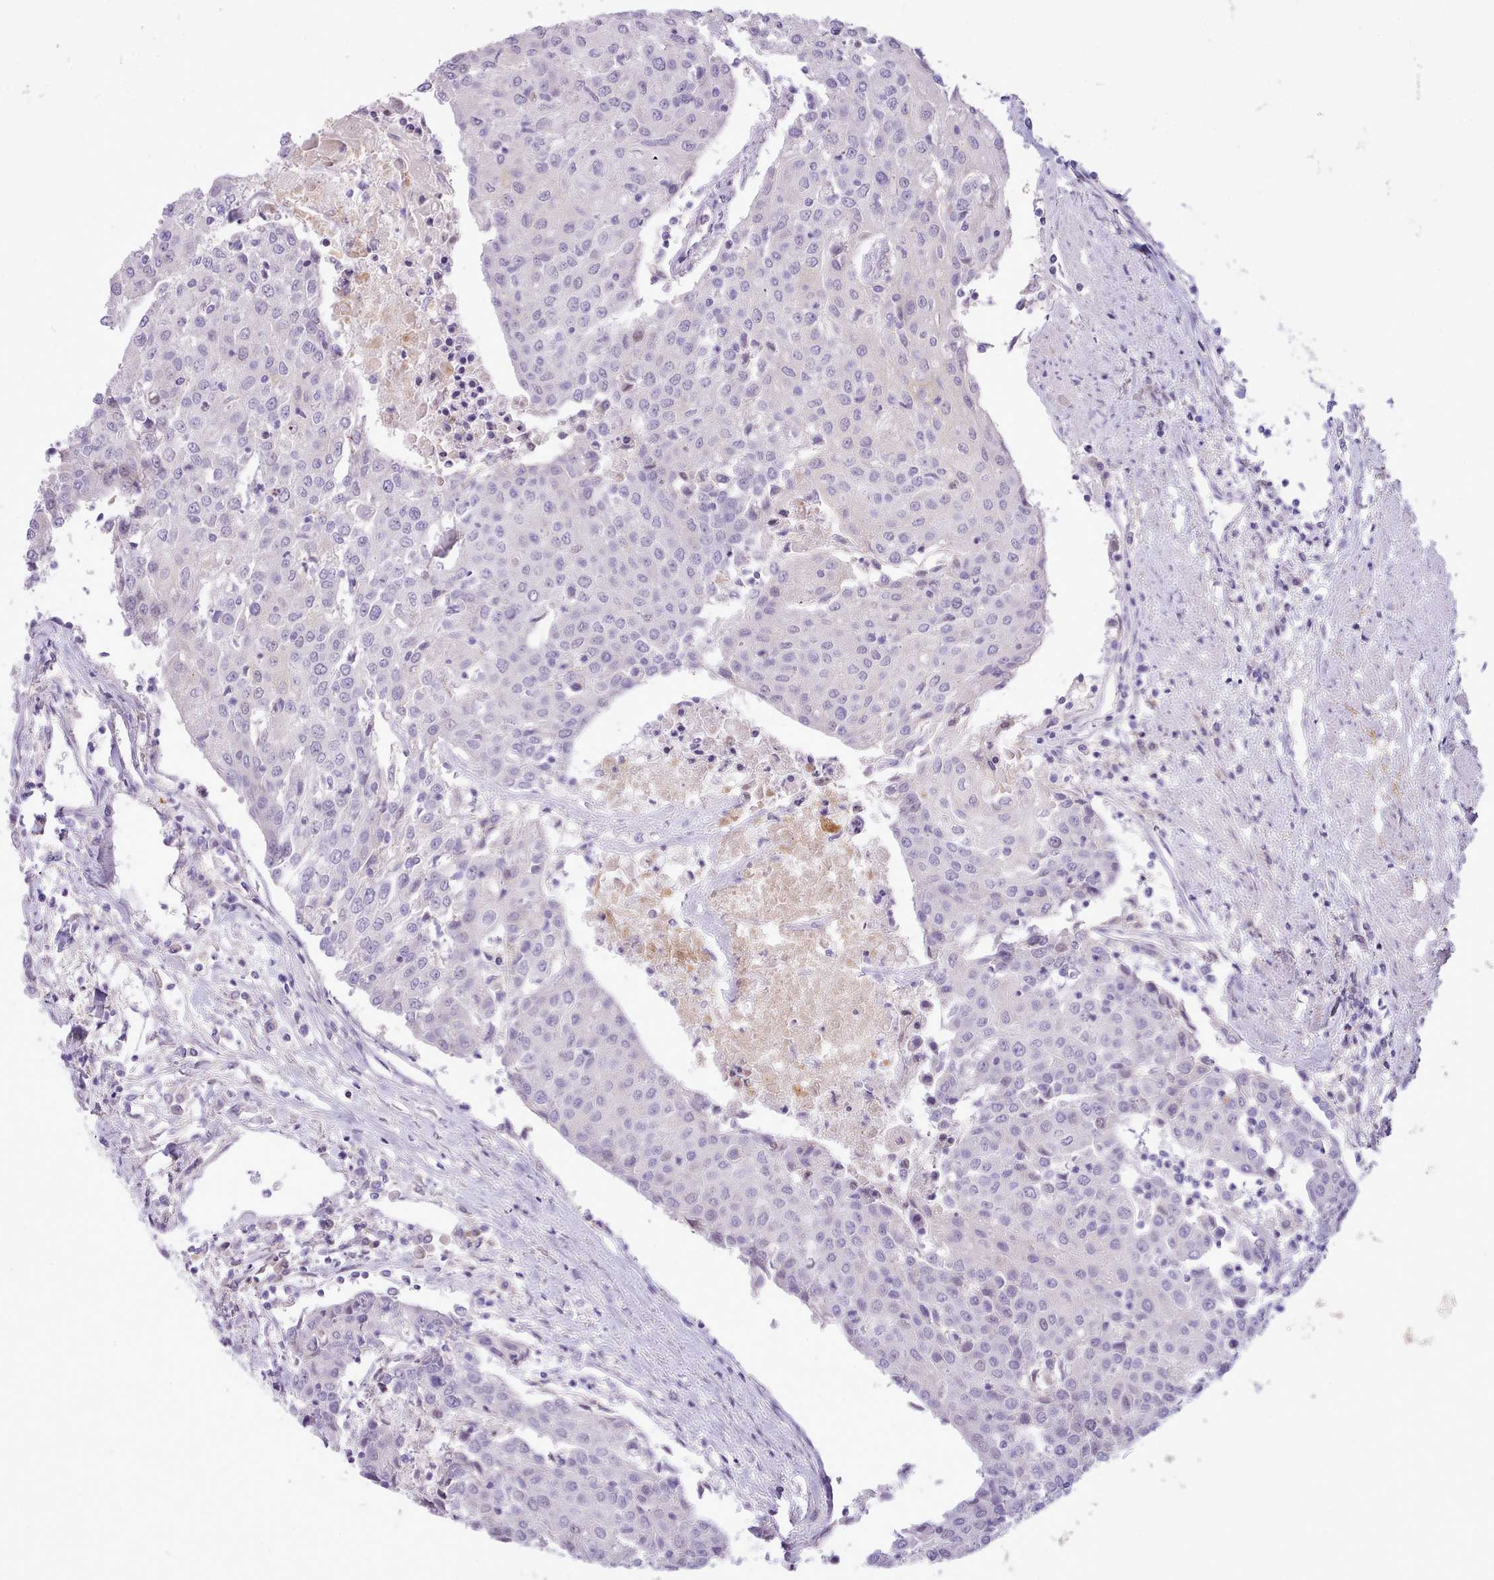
{"staining": {"intensity": "negative", "quantity": "none", "location": "none"}, "tissue": "urothelial cancer", "cell_type": "Tumor cells", "image_type": "cancer", "snomed": [{"axis": "morphology", "description": "Urothelial carcinoma, High grade"}, {"axis": "topography", "description": "Urinary bladder"}], "caption": "Urothelial carcinoma (high-grade) was stained to show a protein in brown. There is no significant expression in tumor cells.", "gene": "CYP2A13", "patient": {"sex": "female", "age": 85}}